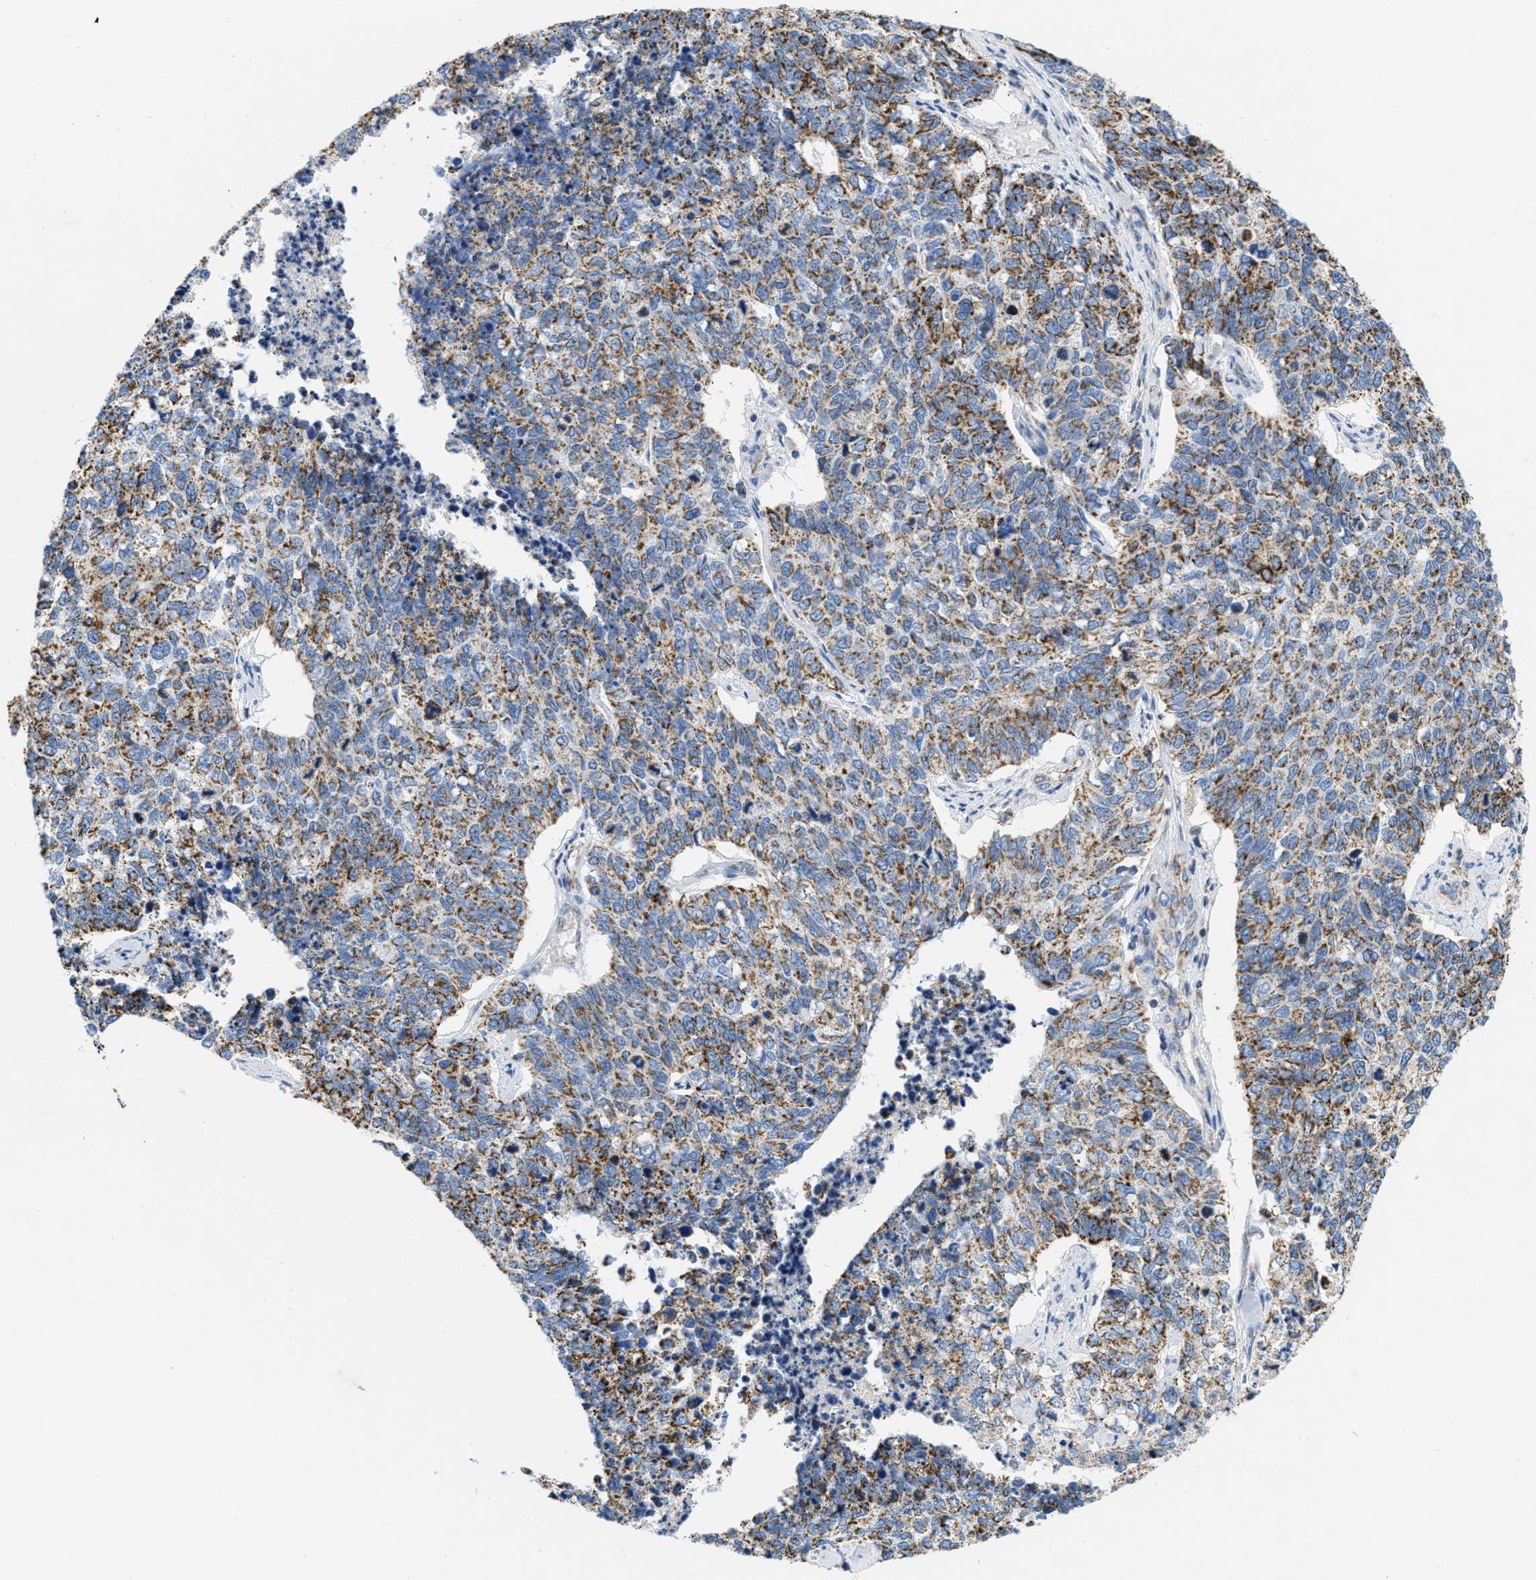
{"staining": {"intensity": "moderate", "quantity": ">75%", "location": "cytoplasmic/membranous"}, "tissue": "cervical cancer", "cell_type": "Tumor cells", "image_type": "cancer", "snomed": [{"axis": "morphology", "description": "Squamous cell carcinoma, NOS"}, {"axis": "topography", "description": "Cervix"}], "caption": "This micrograph displays immunohistochemistry (IHC) staining of cervical cancer (squamous cell carcinoma), with medium moderate cytoplasmic/membranous positivity in approximately >75% of tumor cells.", "gene": "KCNJ5", "patient": {"sex": "female", "age": 63}}